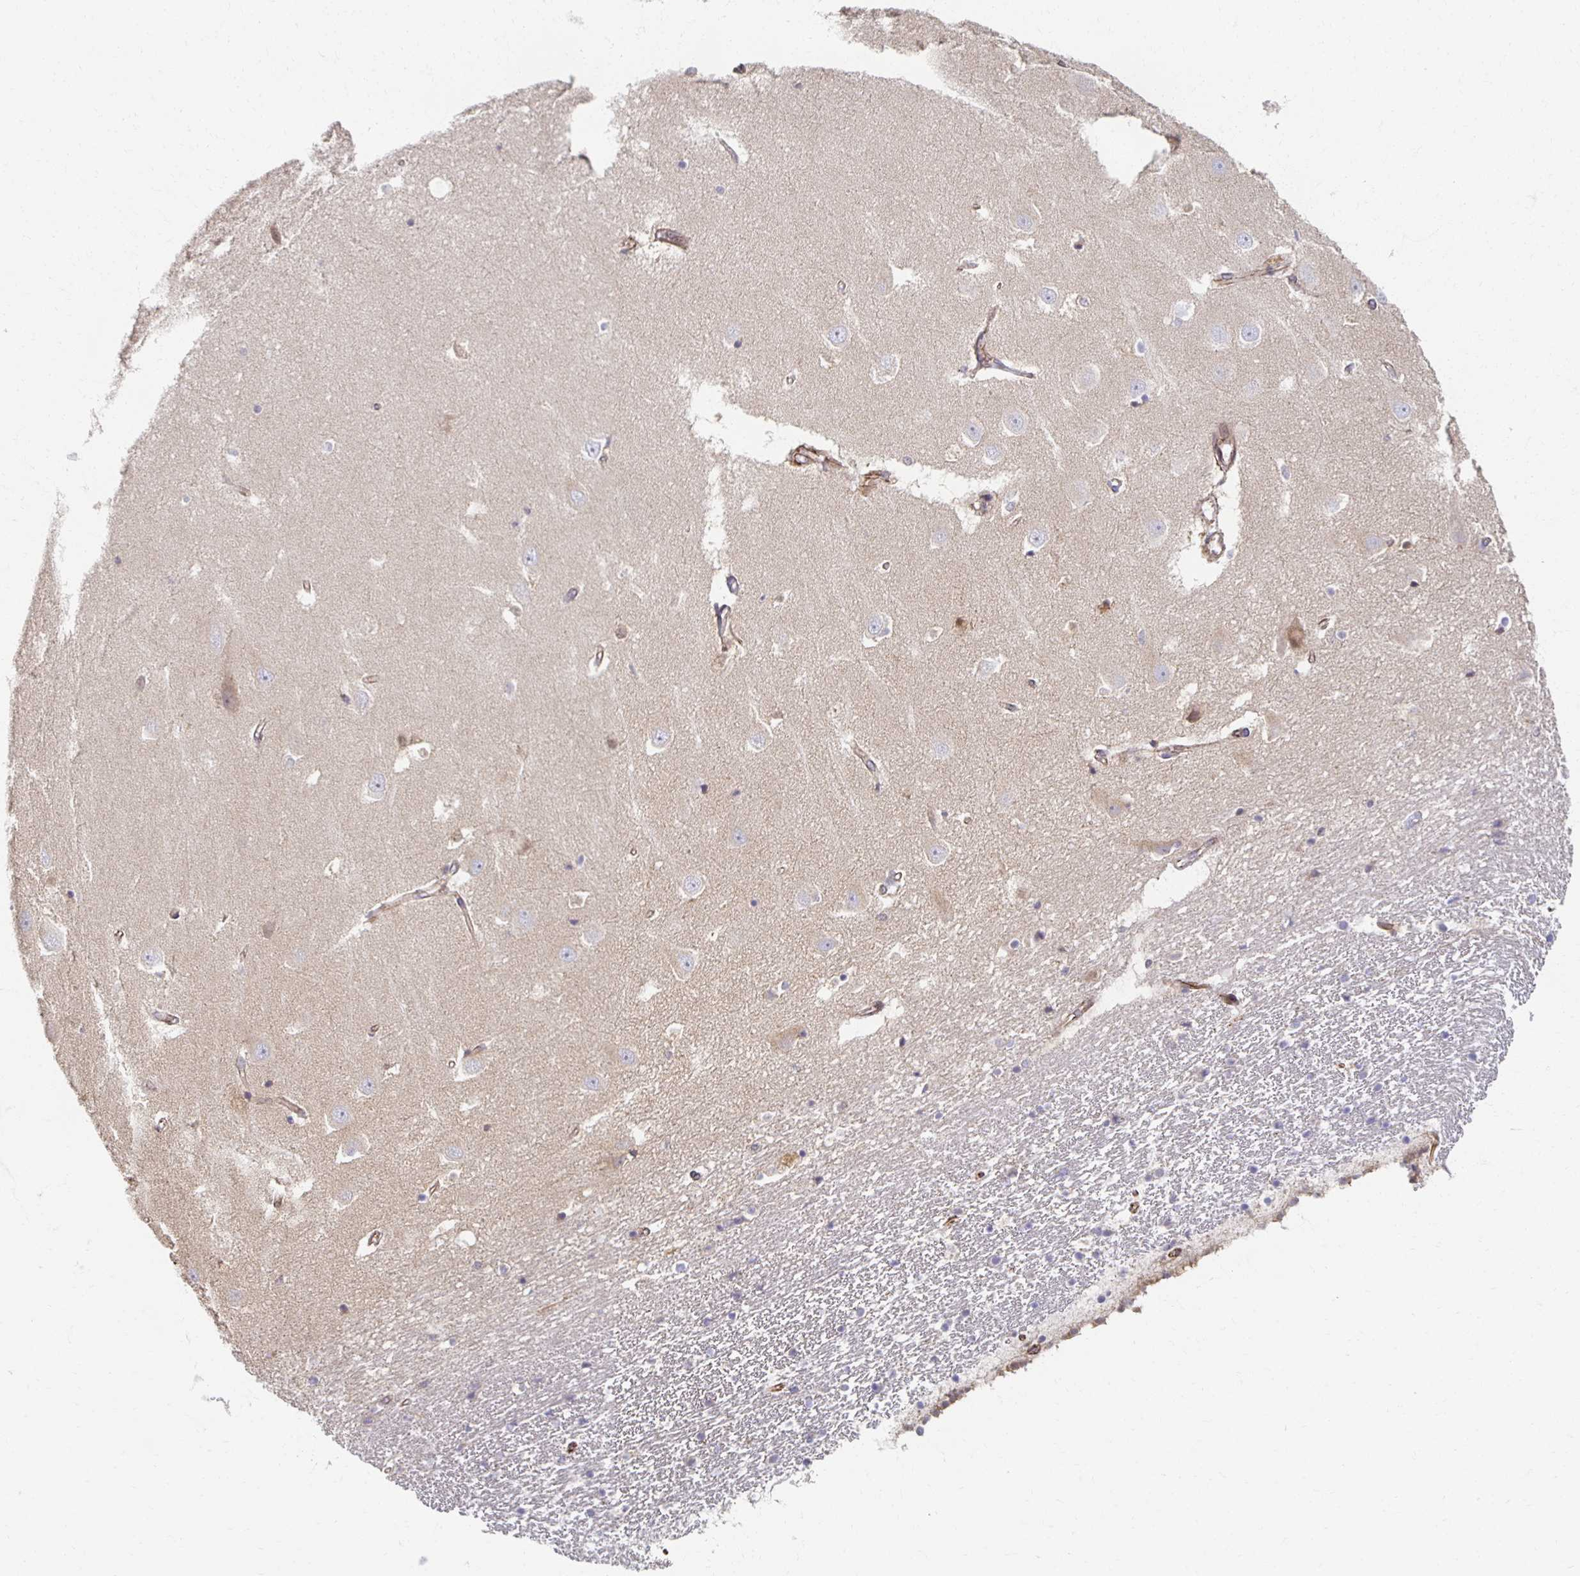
{"staining": {"intensity": "negative", "quantity": "none", "location": "none"}, "tissue": "hippocampus", "cell_type": "Glial cells", "image_type": "normal", "snomed": [{"axis": "morphology", "description": "Normal tissue, NOS"}, {"axis": "topography", "description": "Hippocampus"}], "caption": "The image demonstrates no staining of glial cells in normal hippocampus.", "gene": "HCFC1R1", "patient": {"sex": "male", "age": 63}}